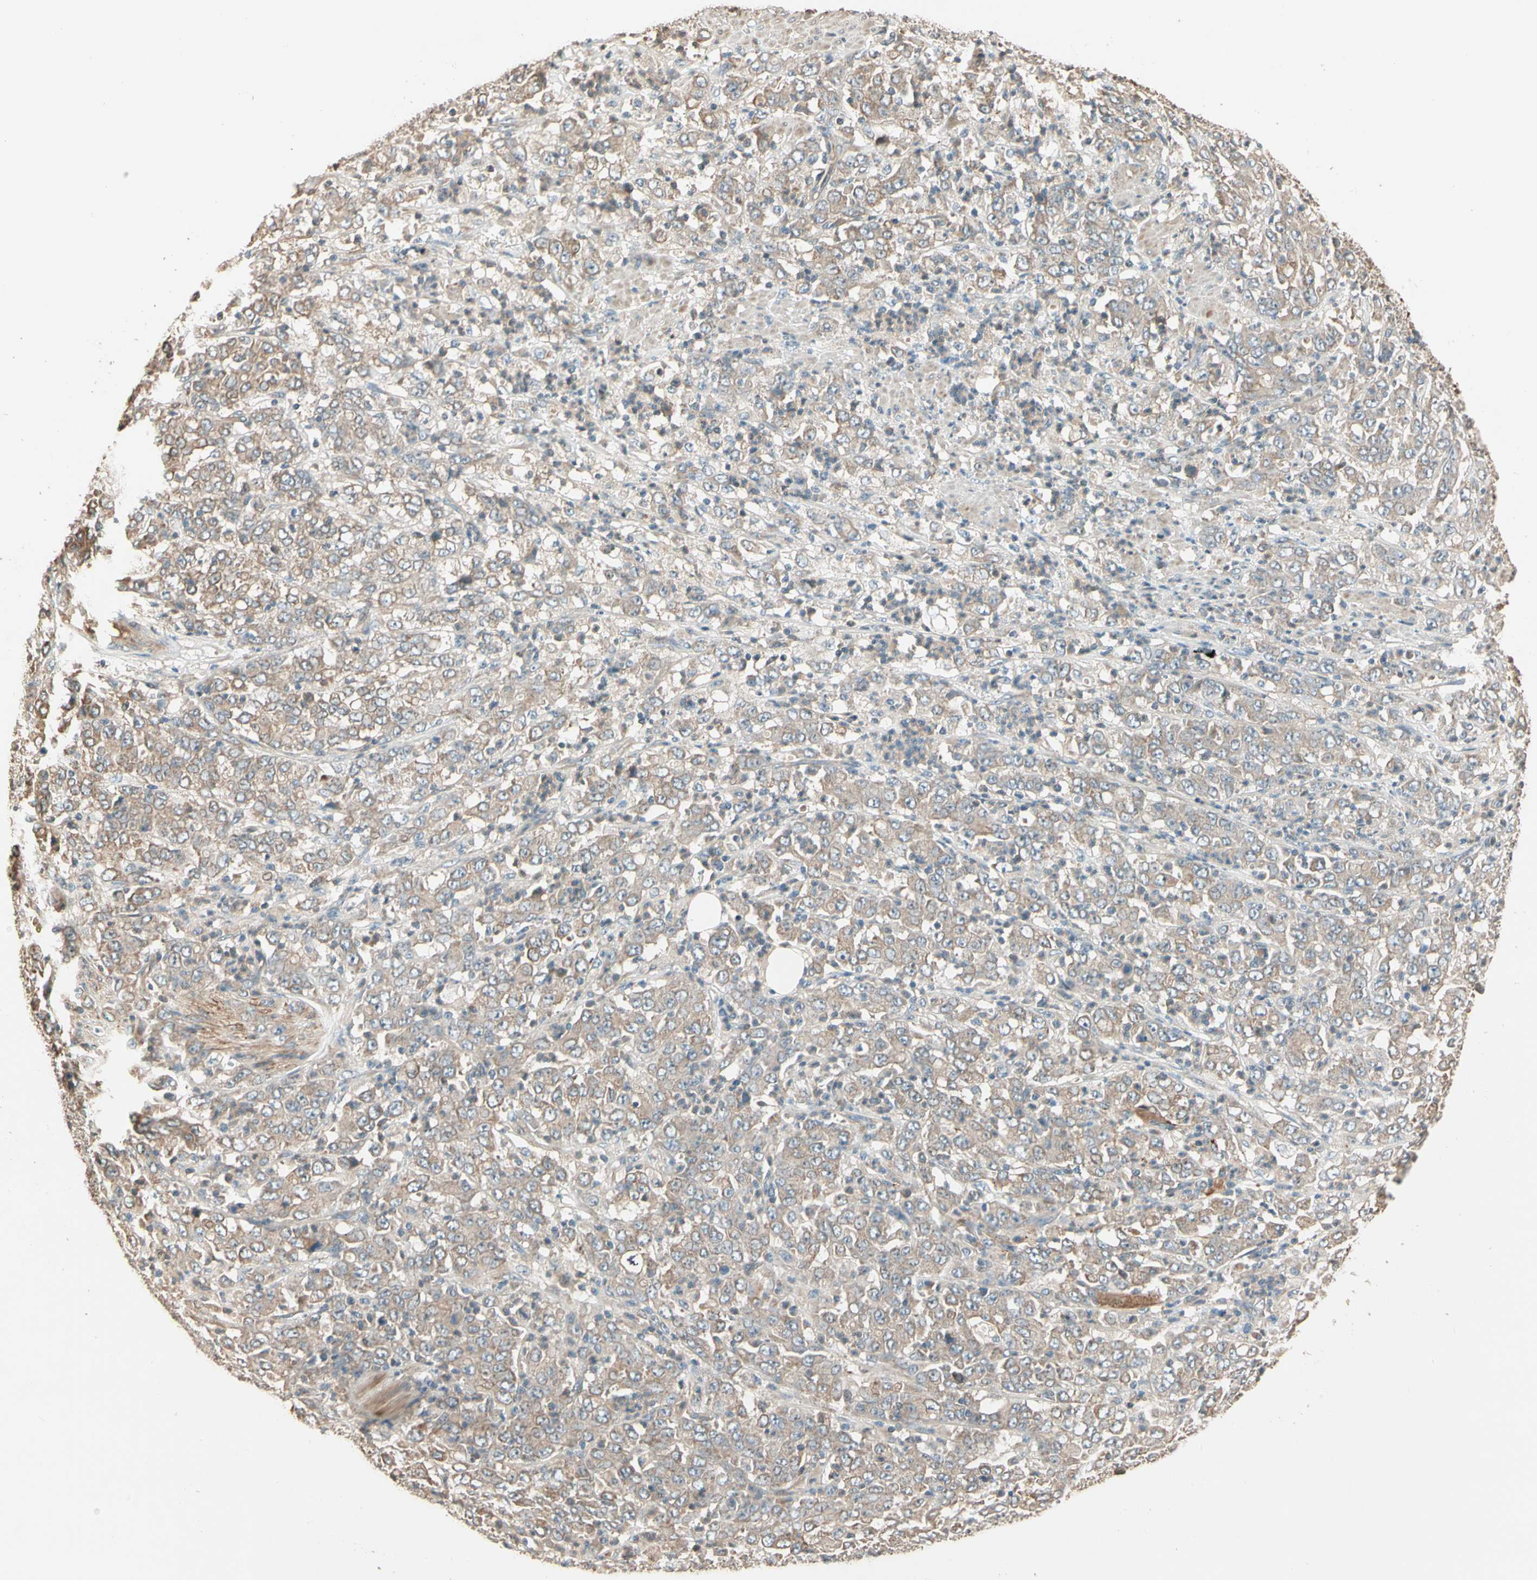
{"staining": {"intensity": "weak", "quantity": ">75%", "location": "cytoplasmic/membranous"}, "tissue": "stomach cancer", "cell_type": "Tumor cells", "image_type": "cancer", "snomed": [{"axis": "morphology", "description": "Adenocarcinoma, NOS"}, {"axis": "topography", "description": "Stomach, lower"}], "caption": "Stomach adenocarcinoma stained with DAB (3,3'-diaminobenzidine) IHC exhibits low levels of weak cytoplasmic/membranous staining in approximately >75% of tumor cells.", "gene": "TNFRSF21", "patient": {"sex": "female", "age": 71}}